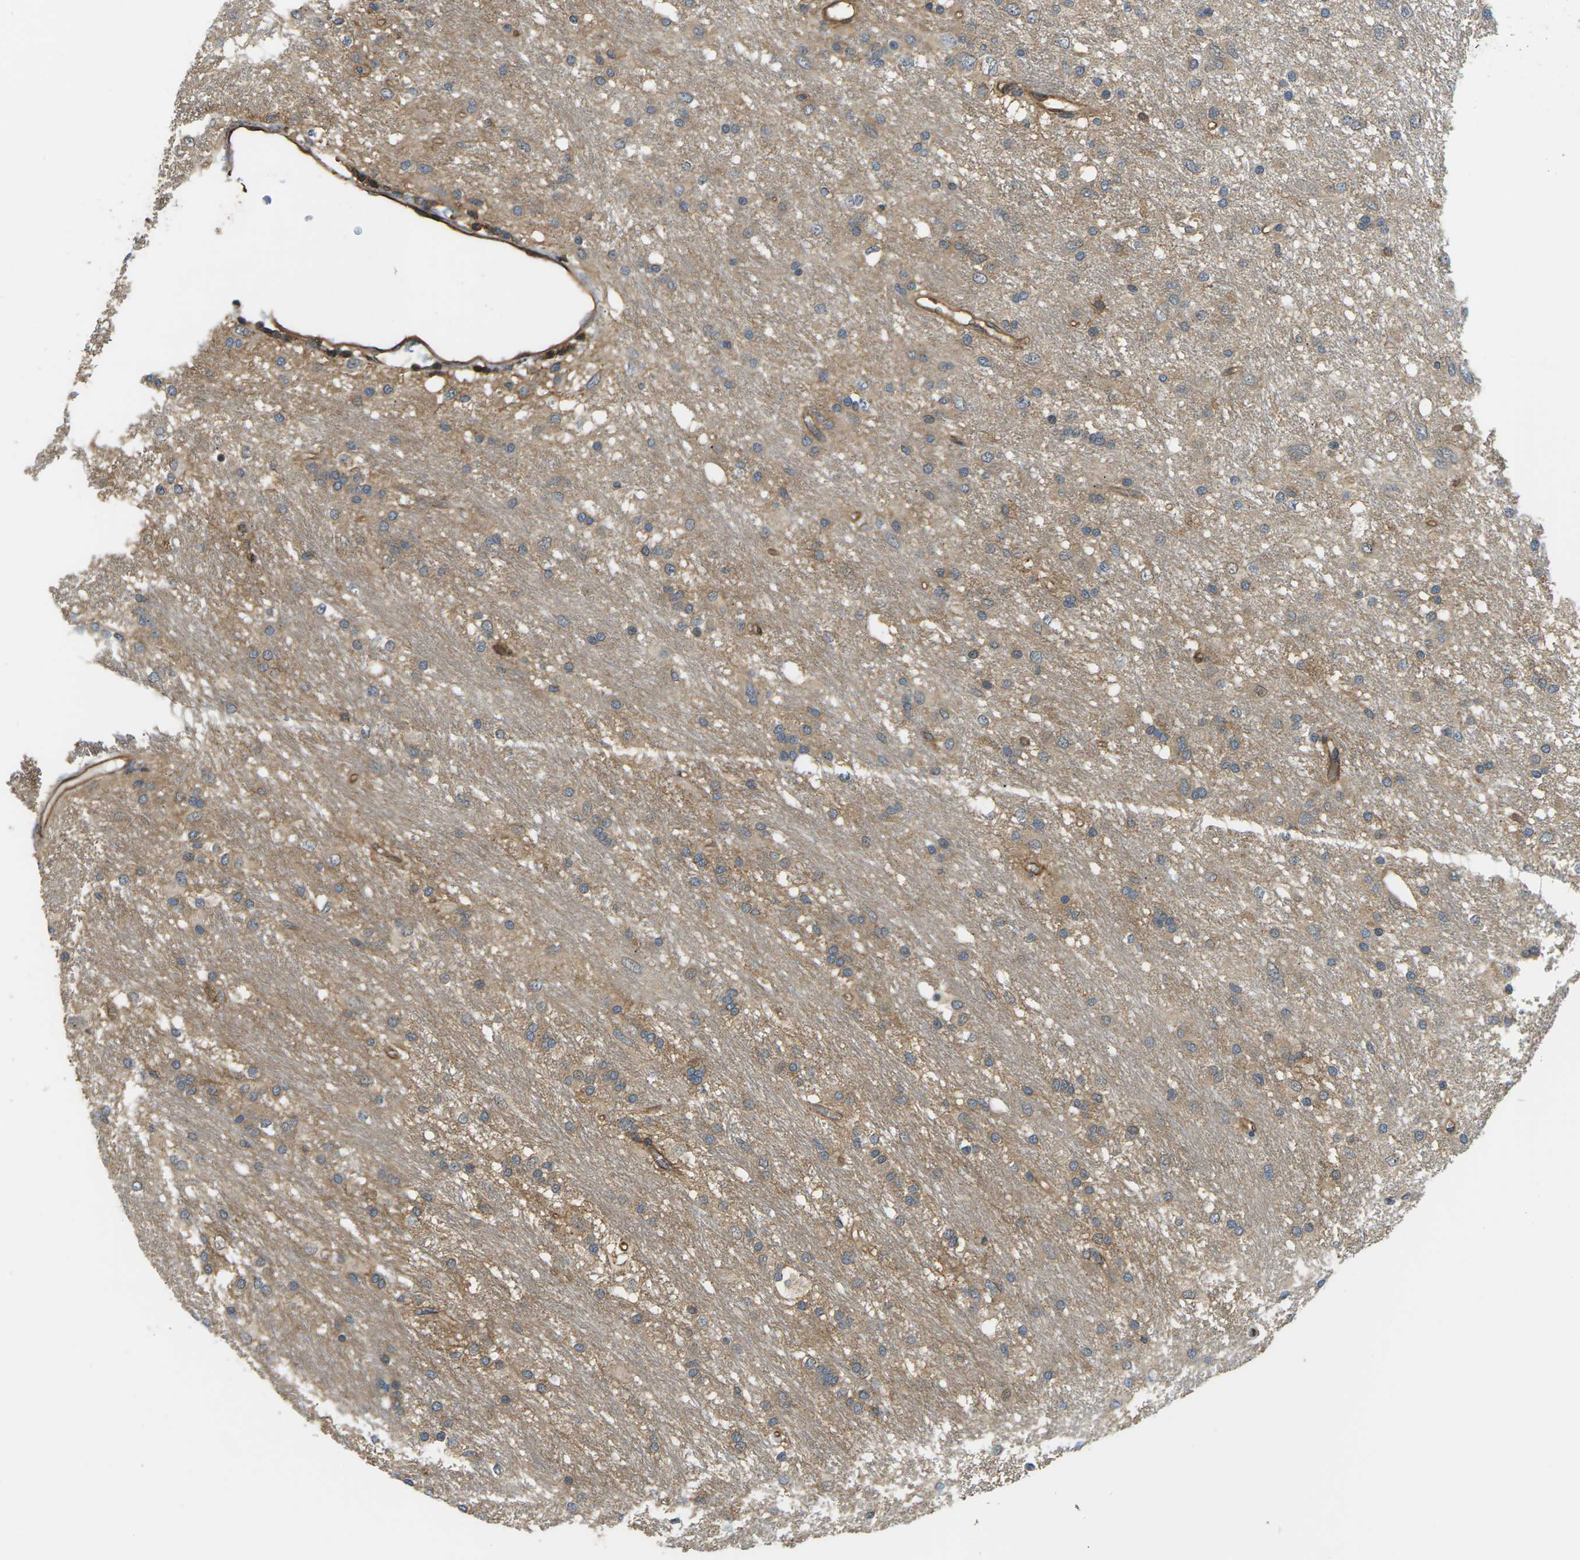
{"staining": {"intensity": "moderate", "quantity": ">75%", "location": "cytoplasmic/membranous"}, "tissue": "glioma", "cell_type": "Tumor cells", "image_type": "cancer", "snomed": [{"axis": "morphology", "description": "Glioma, malignant, Low grade"}, {"axis": "topography", "description": "Brain"}], "caption": "About >75% of tumor cells in malignant glioma (low-grade) demonstrate moderate cytoplasmic/membranous protein expression as visualized by brown immunohistochemical staining.", "gene": "DDHD2", "patient": {"sex": "male", "age": 77}}